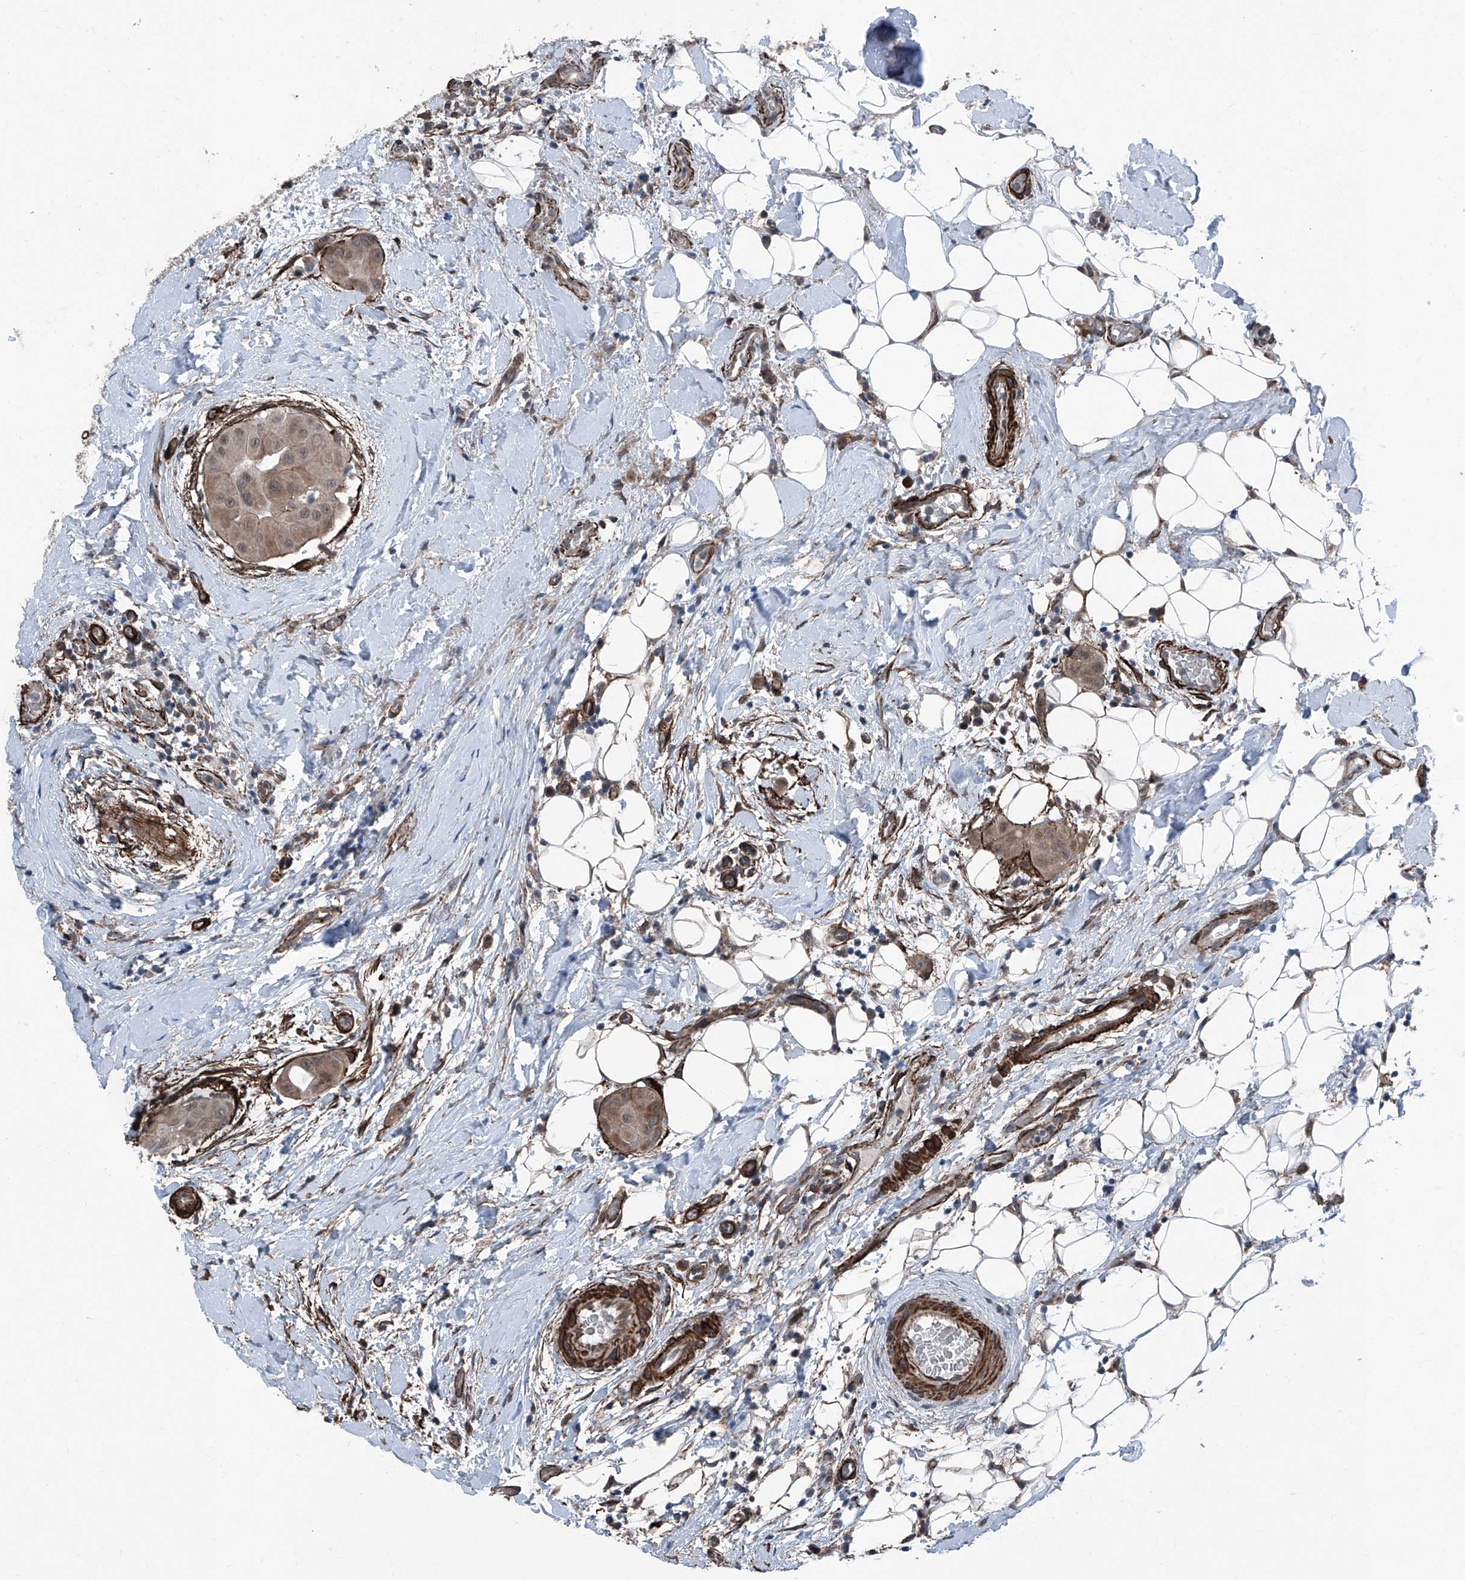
{"staining": {"intensity": "weak", "quantity": "25%-75%", "location": "cytoplasmic/membranous"}, "tissue": "thyroid cancer", "cell_type": "Tumor cells", "image_type": "cancer", "snomed": [{"axis": "morphology", "description": "Papillary adenocarcinoma, NOS"}, {"axis": "topography", "description": "Thyroid gland"}], "caption": "Weak cytoplasmic/membranous protein positivity is present in approximately 25%-75% of tumor cells in papillary adenocarcinoma (thyroid).", "gene": "COA7", "patient": {"sex": "male", "age": 33}}